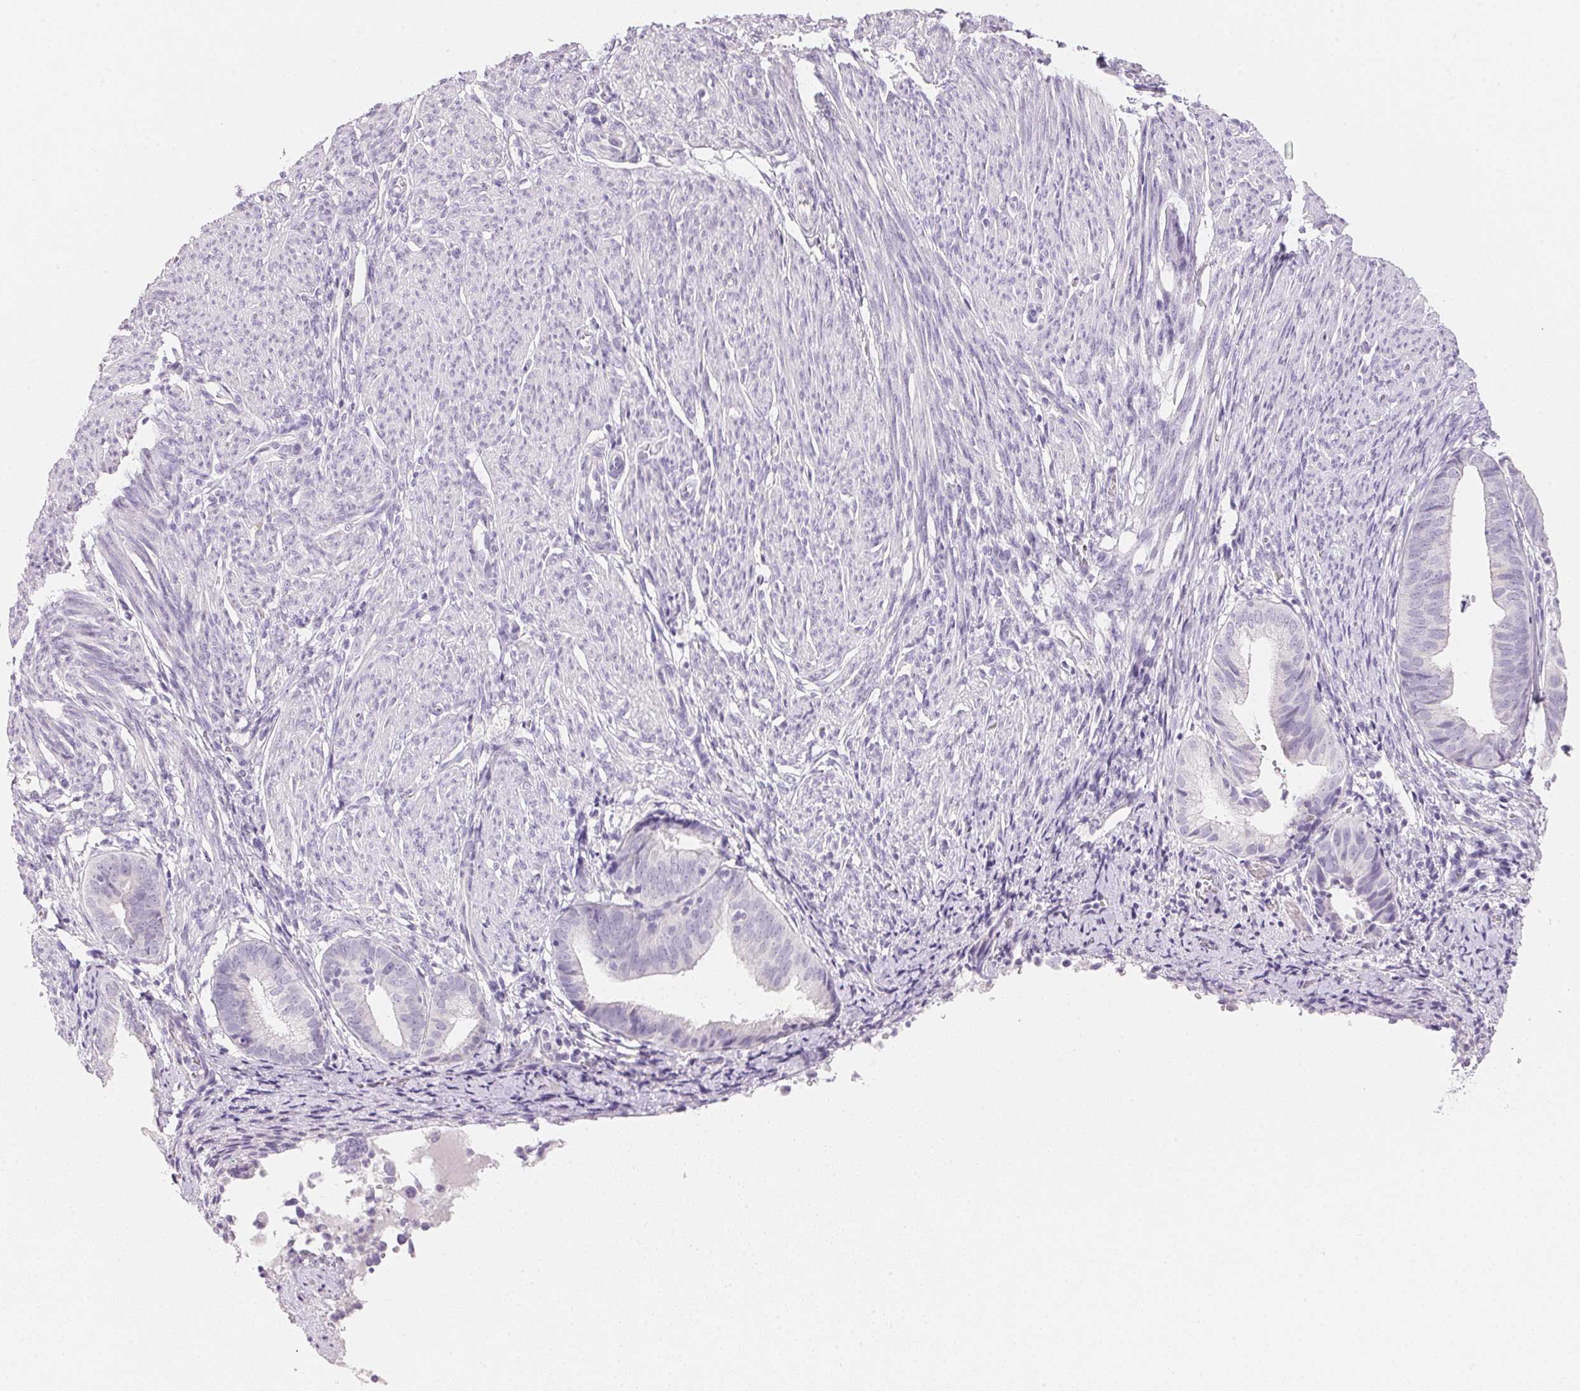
{"staining": {"intensity": "negative", "quantity": "none", "location": "none"}, "tissue": "endometrium", "cell_type": "Cells in endometrial stroma", "image_type": "normal", "snomed": [{"axis": "morphology", "description": "Normal tissue, NOS"}, {"axis": "topography", "description": "Endometrium"}], "caption": "Immunohistochemical staining of unremarkable human endometrium exhibits no significant expression in cells in endometrial stroma. (DAB (3,3'-diaminobenzidine) IHC, high magnification).", "gene": "ACP3", "patient": {"sex": "female", "age": 50}}